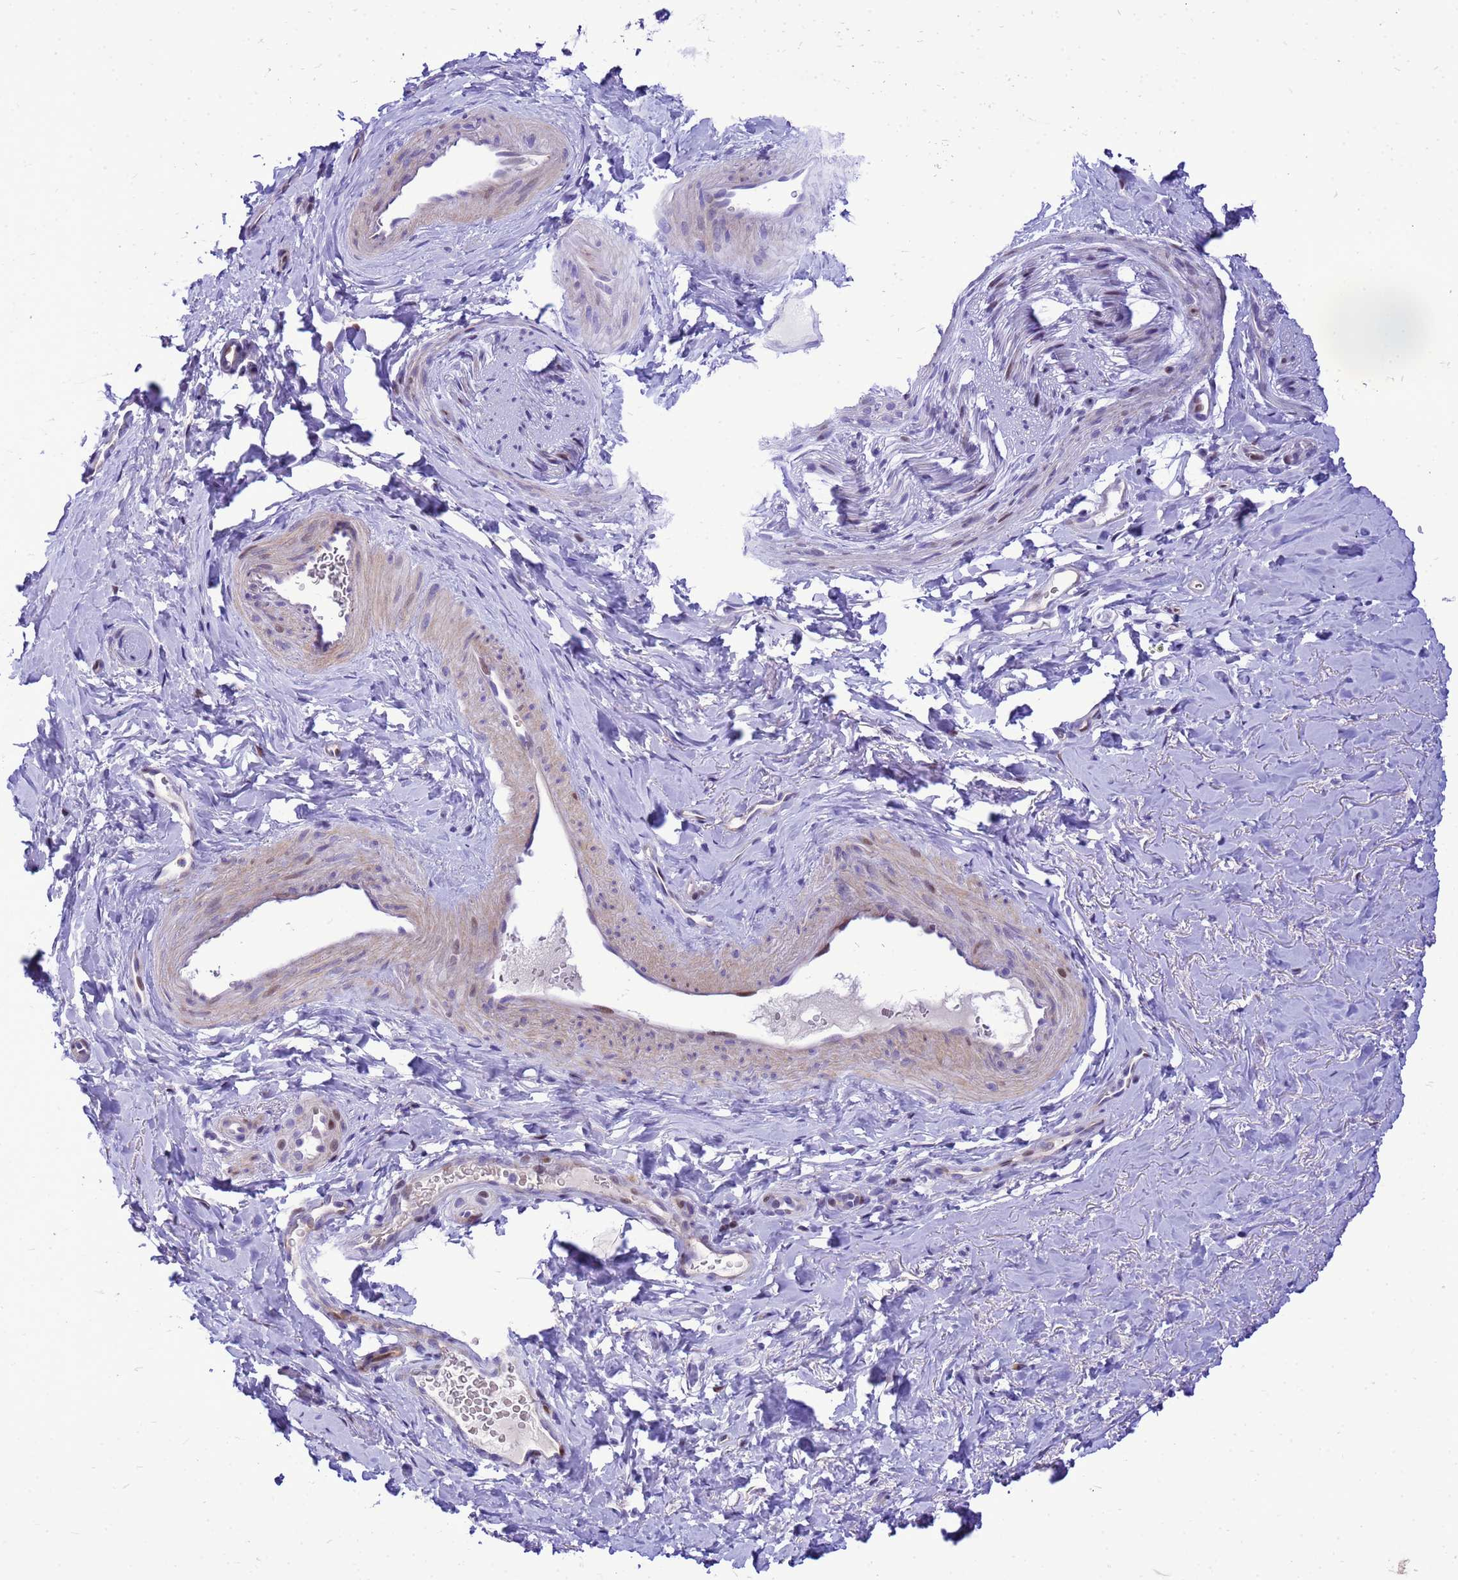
{"staining": {"intensity": "weak", "quantity": "25%-75%", "location": "cytoplasmic/membranous,nuclear"}, "tissue": "smooth muscle", "cell_type": "Smooth muscle cells", "image_type": "normal", "snomed": [{"axis": "morphology", "description": "Normal tissue, NOS"}, {"axis": "topography", "description": "Smooth muscle"}, {"axis": "topography", "description": "Peripheral nerve tissue"}], "caption": "An image of smooth muscle stained for a protein demonstrates weak cytoplasmic/membranous,nuclear brown staining in smooth muscle cells. The protein of interest is stained brown, and the nuclei are stained in blue (DAB (3,3'-diaminobenzidine) IHC with brightfield microscopy, high magnification).", "gene": "ADAMTS7", "patient": {"sex": "male", "age": 69}}